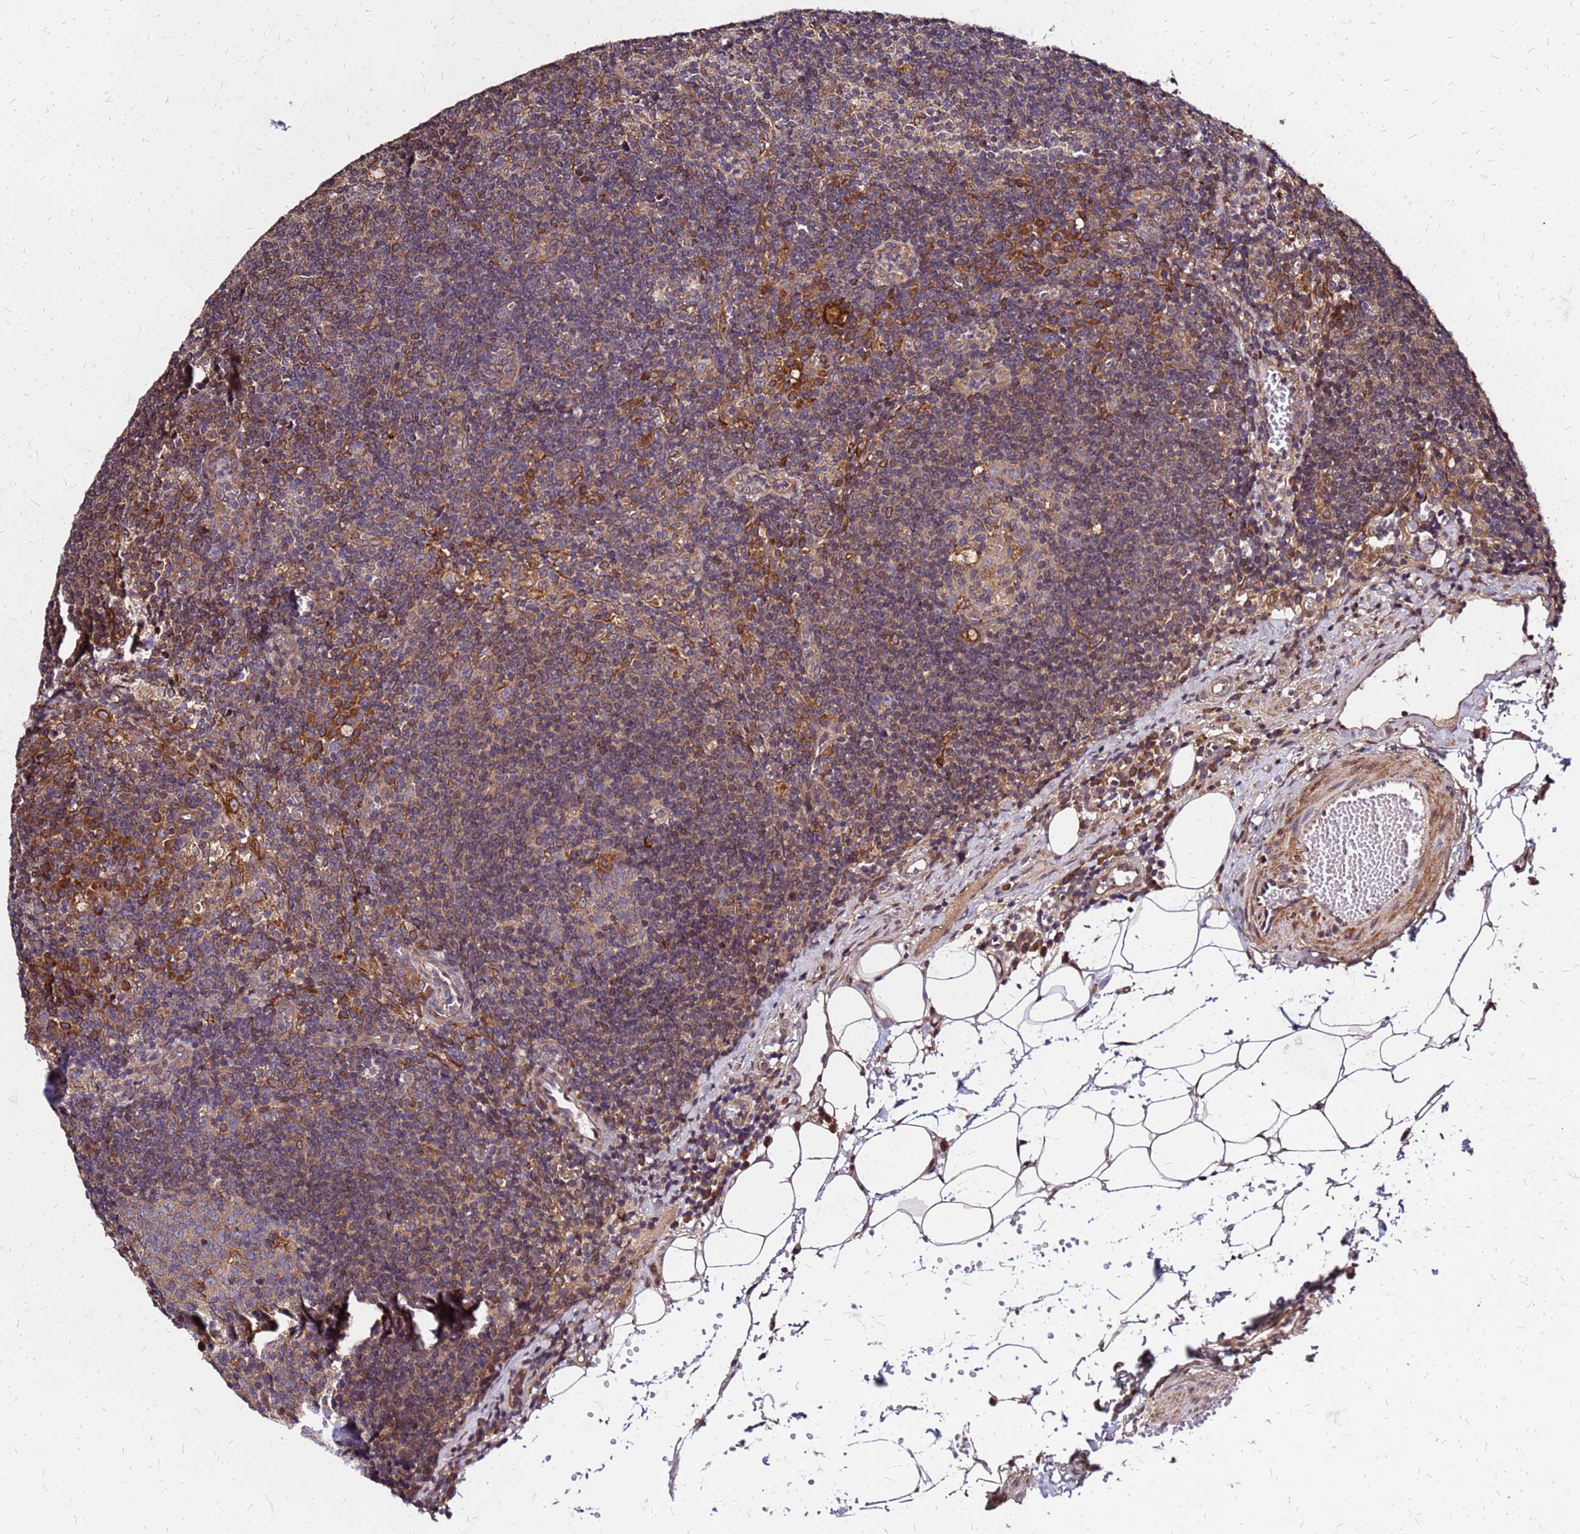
{"staining": {"intensity": "moderate", "quantity": "<25%", "location": "cytoplasmic/membranous"}, "tissue": "lymph node", "cell_type": "Germinal center cells", "image_type": "normal", "snomed": [{"axis": "morphology", "description": "Normal tissue, NOS"}, {"axis": "topography", "description": "Lymph node"}], "caption": "The histopathology image exhibits a brown stain indicating the presence of a protein in the cytoplasmic/membranous of germinal center cells in lymph node. The protein of interest is shown in brown color, while the nuclei are stained blue.", "gene": "CYBC1", "patient": {"sex": "female", "age": 27}}